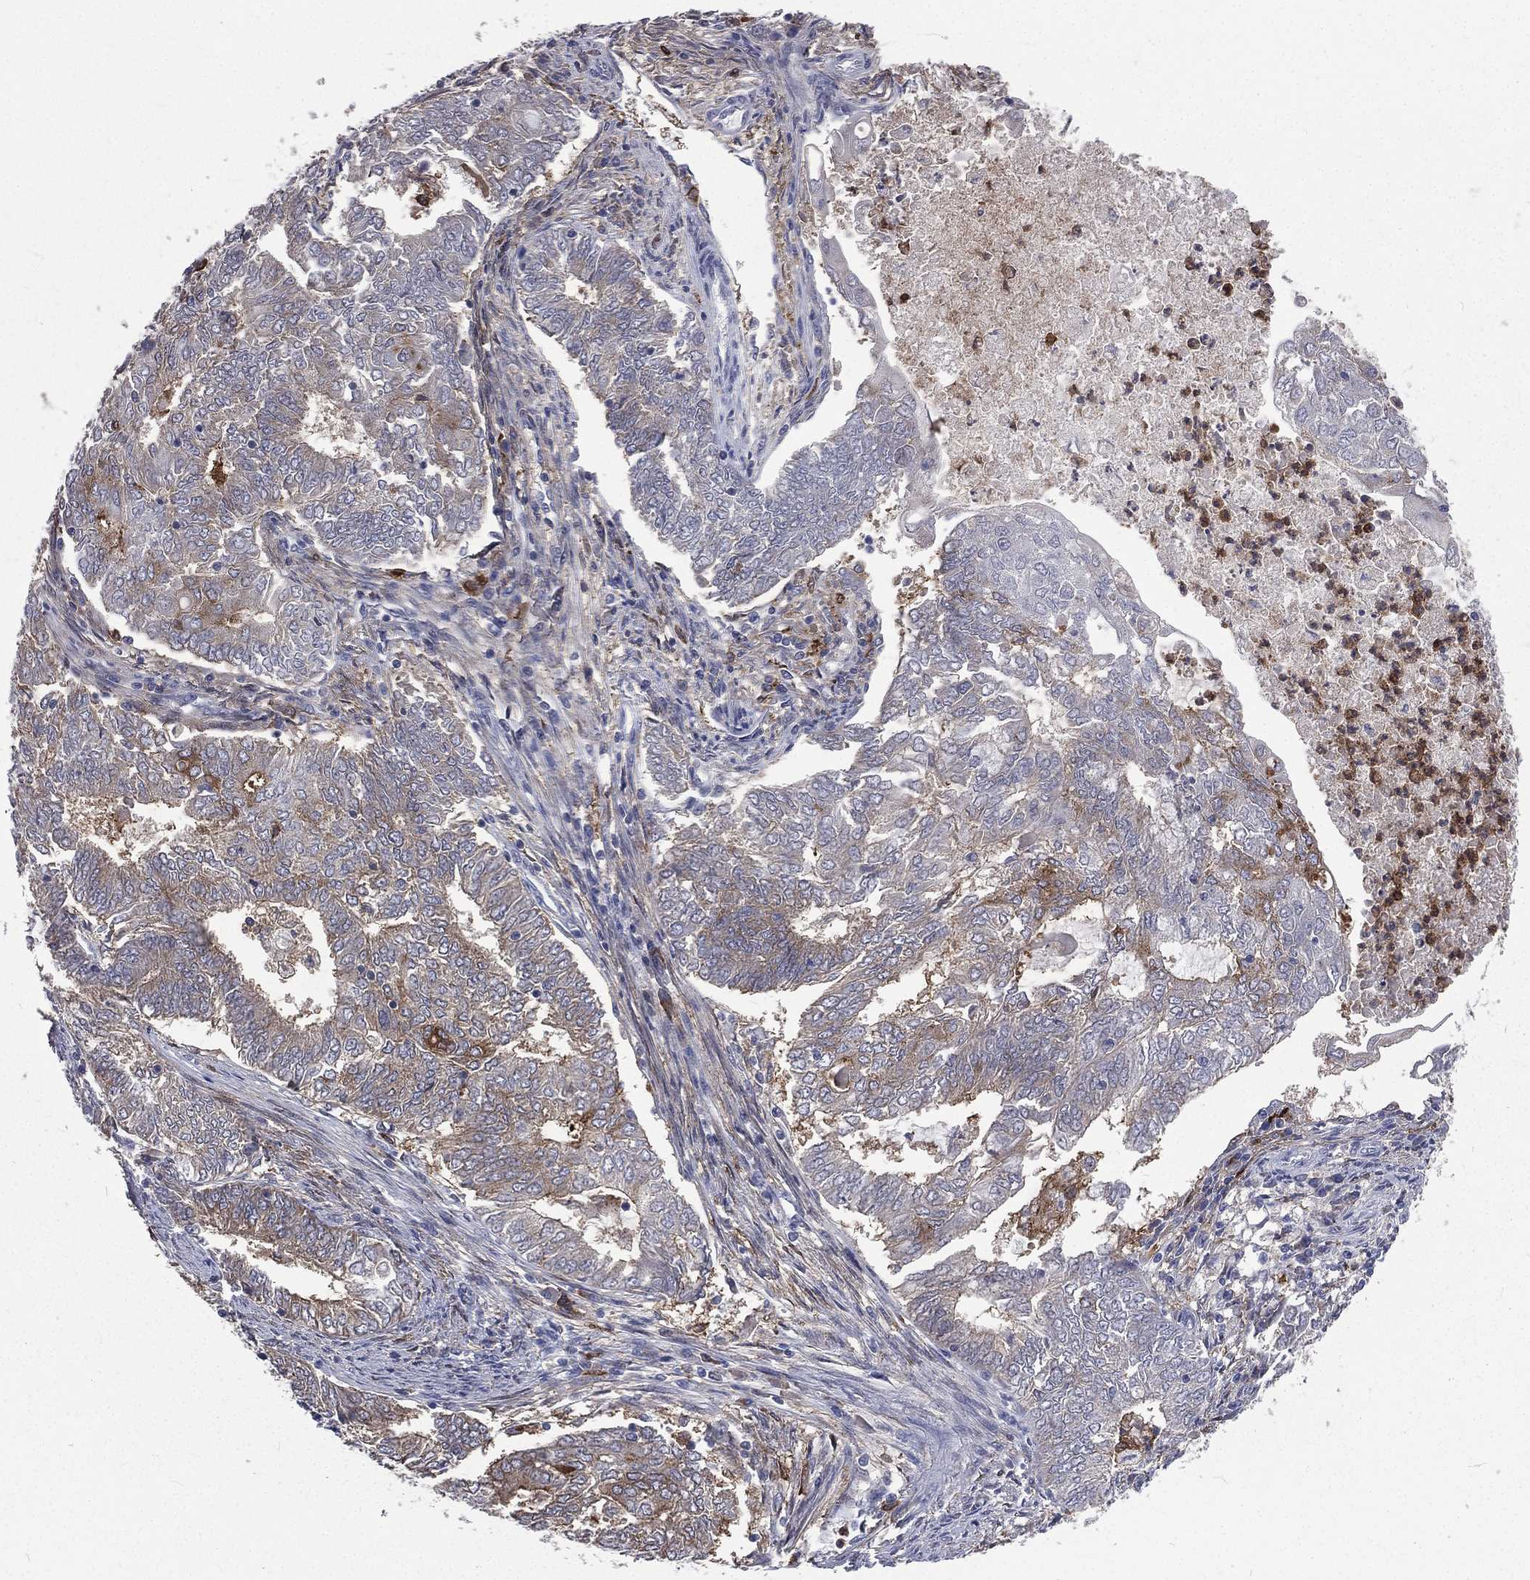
{"staining": {"intensity": "moderate", "quantity": "25%-75%", "location": "cytoplasmic/membranous"}, "tissue": "endometrial cancer", "cell_type": "Tumor cells", "image_type": "cancer", "snomed": [{"axis": "morphology", "description": "Adenocarcinoma, NOS"}, {"axis": "topography", "description": "Endometrium"}], "caption": "Adenocarcinoma (endometrial) stained with immunohistochemistry (IHC) reveals moderate cytoplasmic/membranous positivity in approximately 25%-75% of tumor cells.", "gene": "BASP1", "patient": {"sex": "female", "age": 62}}